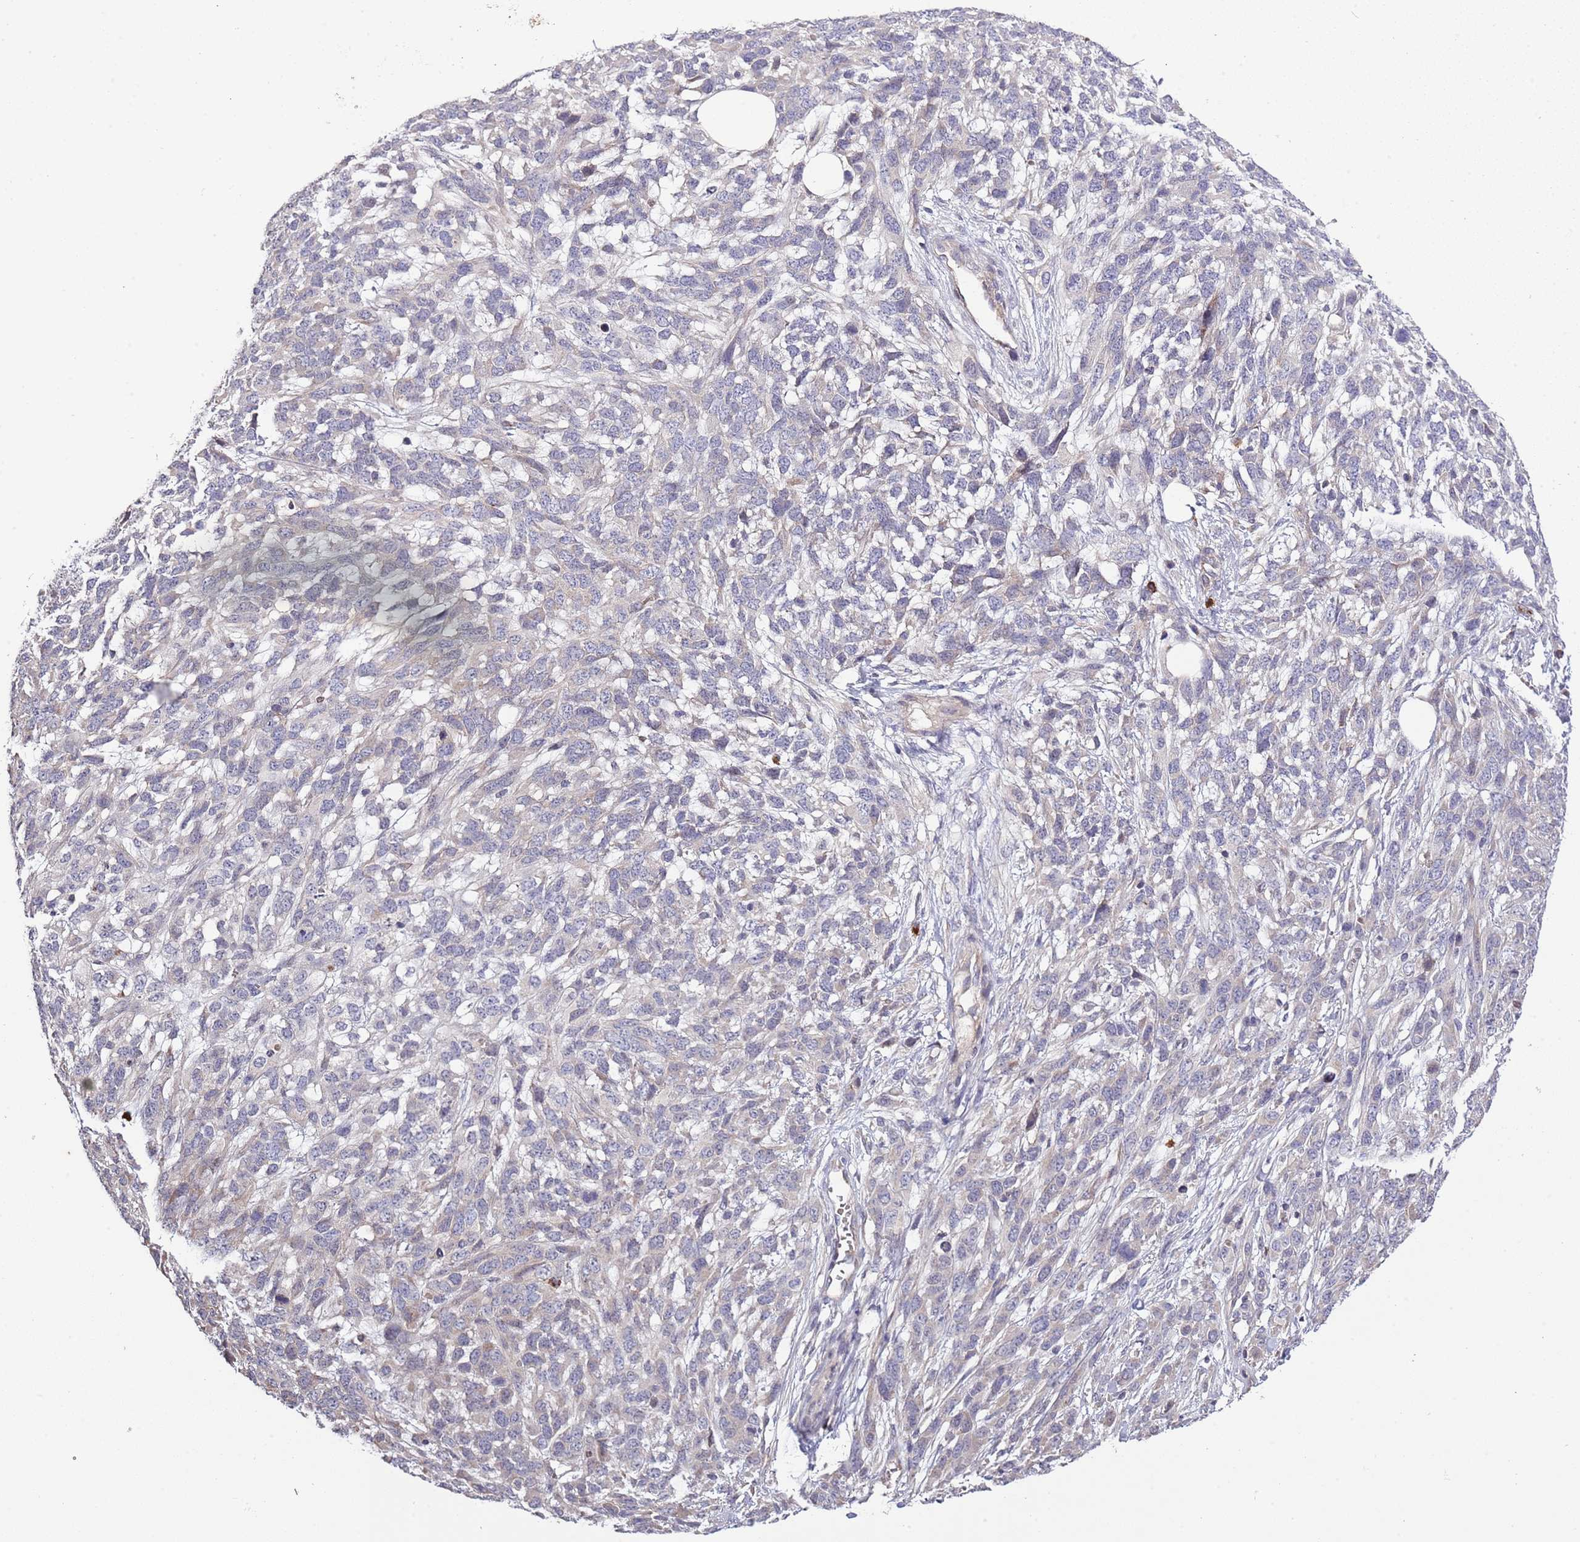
{"staining": {"intensity": "negative", "quantity": "none", "location": "none"}, "tissue": "melanoma", "cell_type": "Tumor cells", "image_type": "cancer", "snomed": [{"axis": "morphology", "description": "Normal morphology"}, {"axis": "morphology", "description": "Malignant melanoma, NOS"}, {"axis": "topography", "description": "Skin"}], "caption": "Immunohistochemistry (IHC) of human malignant melanoma shows no positivity in tumor cells.", "gene": "P2RY13", "patient": {"sex": "female", "age": 72}}